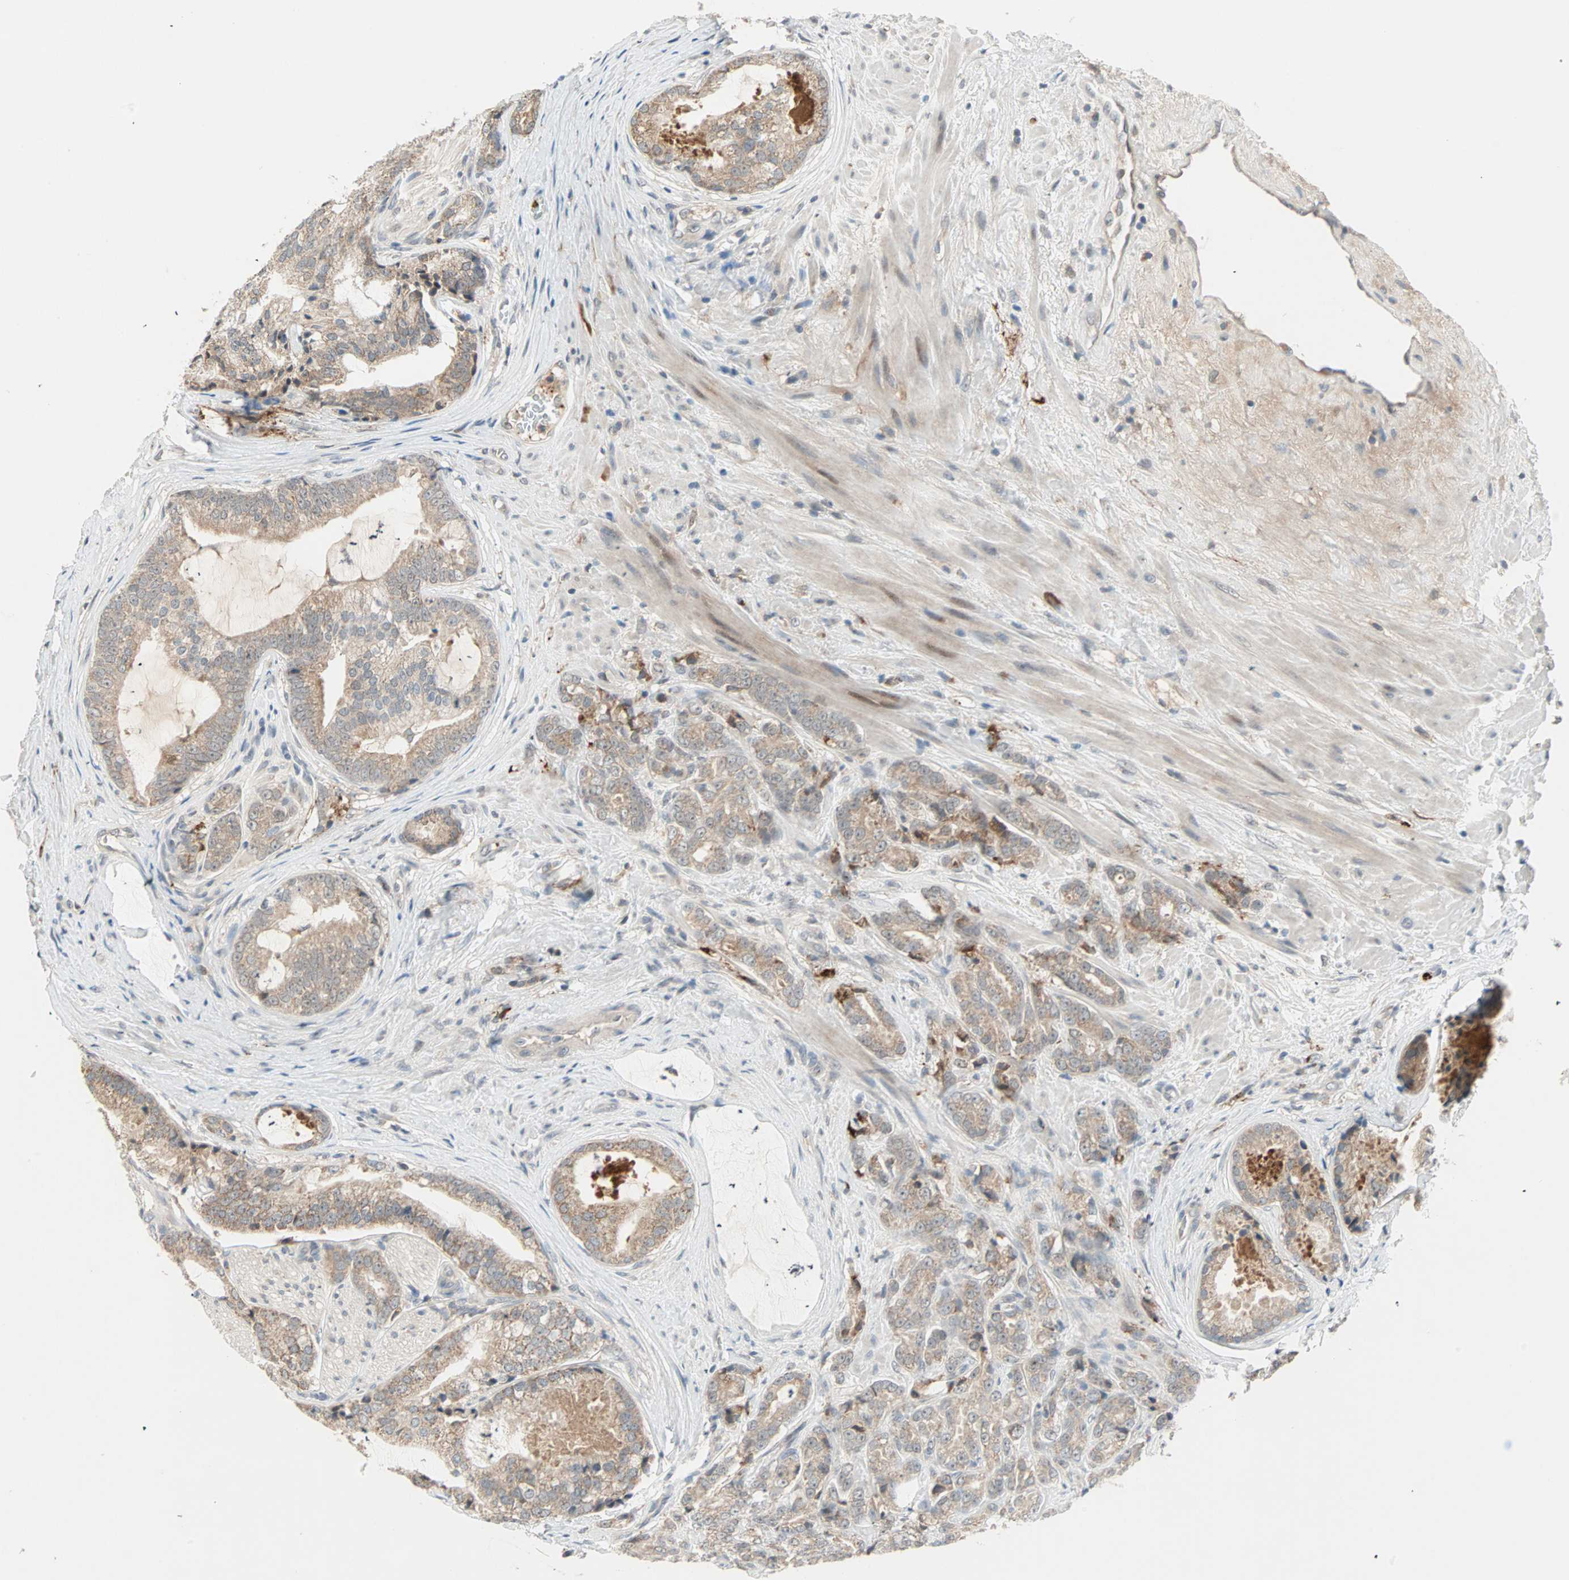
{"staining": {"intensity": "weak", "quantity": ">75%", "location": "cytoplasmic/membranous"}, "tissue": "prostate cancer", "cell_type": "Tumor cells", "image_type": "cancer", "snomed": [{"axis": "morphology", "description": "Adenocarcinoma, Low grade"}, {"axis": "topography", "description": "Prostate"}], "caption": "This is a photomicrograph of immunohistochemistry (IHC) staining of low-grade adenocarcinoma (prostate), which shows weak expression in the cytoplasmic/membranous of tumor cells.", "gene": "PROS1", "patient": {"sex": "male", "age": 58}}